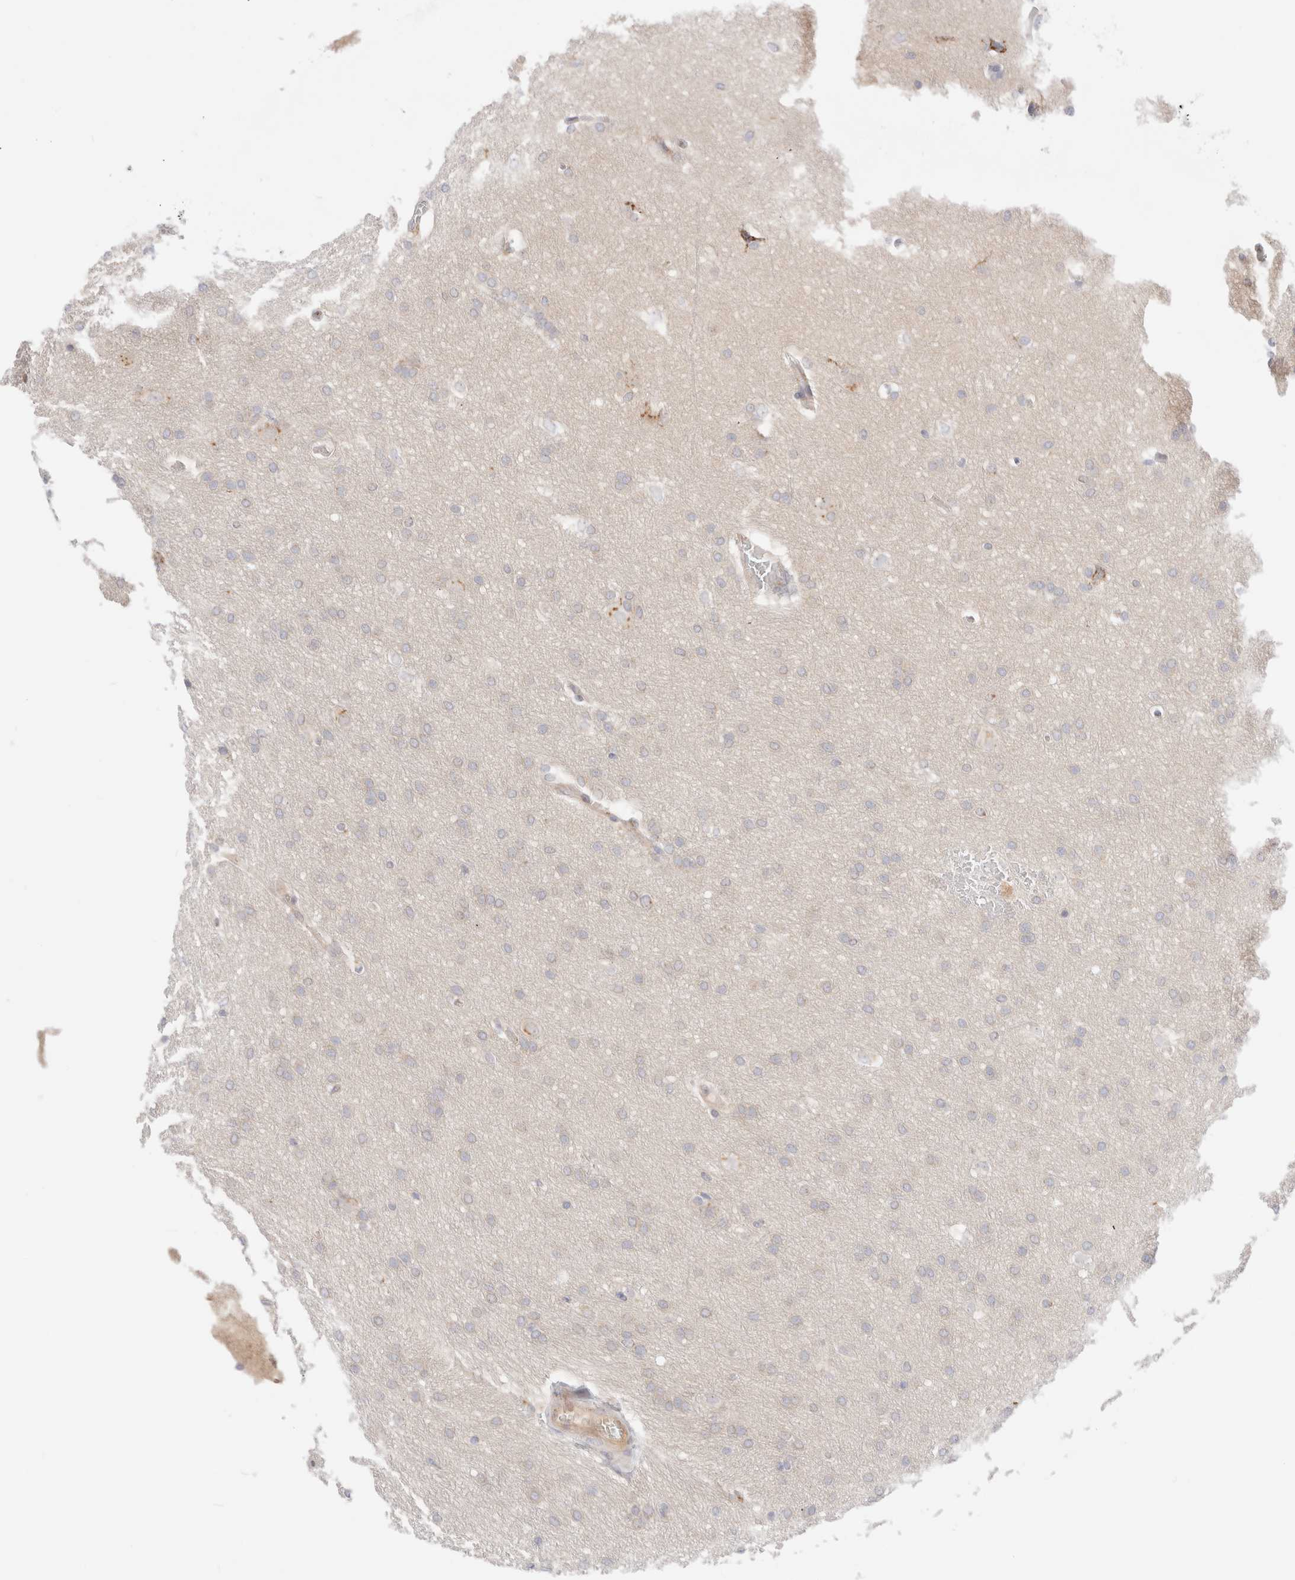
{"staining": {"intensity": "negative", "quantity": "none", "location": "none"}, "tissue": "glioma", "cell_type": "Tumor cells", "image_type": "cancer", "snomed": [{"axis": "morphology", "description": "Glioma, malignant, Low grade"}, {"axis": "topography", "description": "Brain"}], "caption": "A high-resolution histopathology image shows IHC staining of glioma, which reveals no significant staining in tumor cells.", "gene": "EFCAB13", "patient": {"sex": "female", "age": 37}}